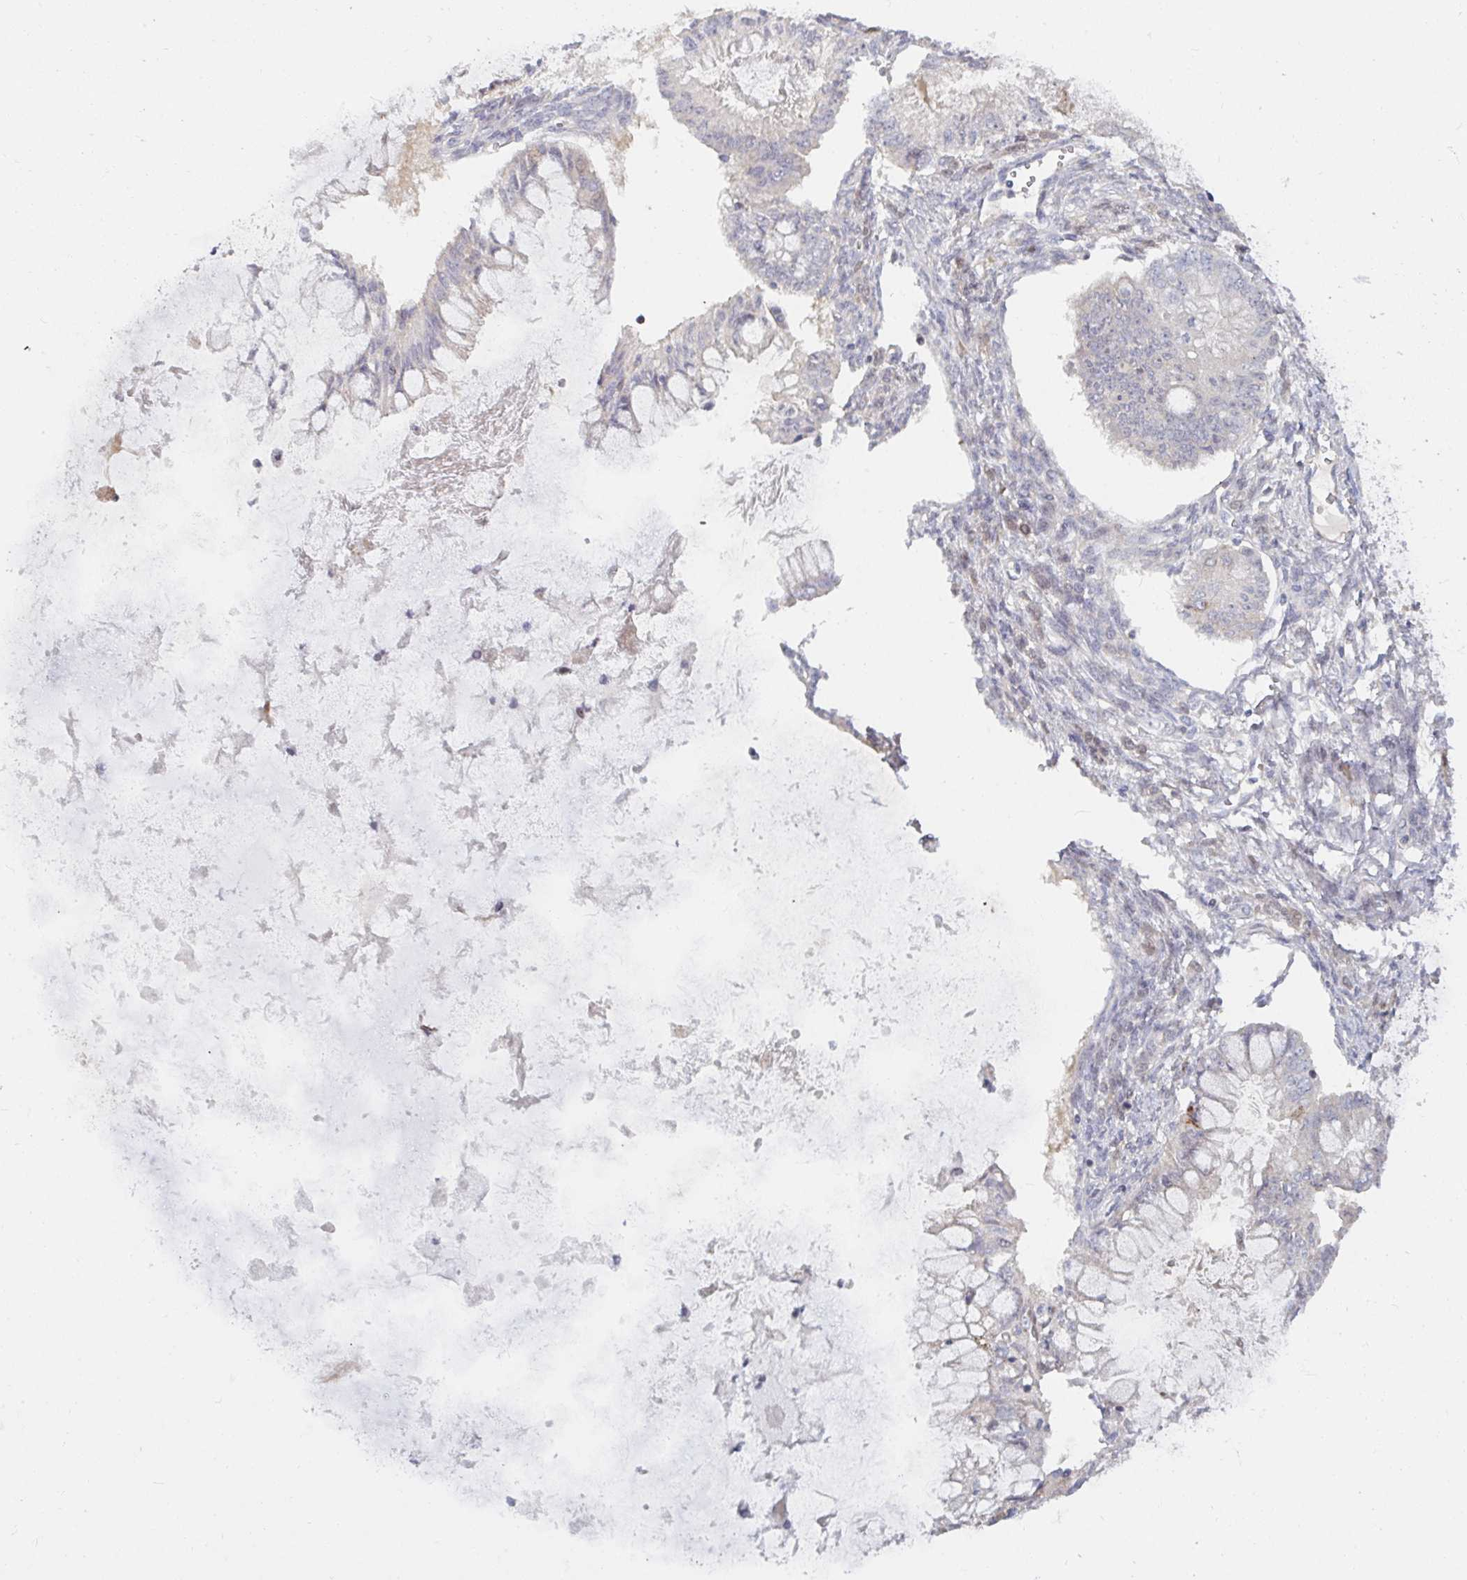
{"staining": {"intensity": "negative", "quantity": "none", "location": "none"}, "tissue": "ovarian cancer", "cell_type": "Tumor cells", "image_type": "cancer", "snomed": [{"axis": "morphology", "description": "Cystadenocarcinoma, mucinous, NOS"}, {"axis": "topography", "description": "Ovary"}], "caption": "Tumor cells show no significant positivity in ovarian cancer (mucinous cystadenocarcinoma).", "gene": "SSH2", "patient": {"sex": "female", "age": 34}}